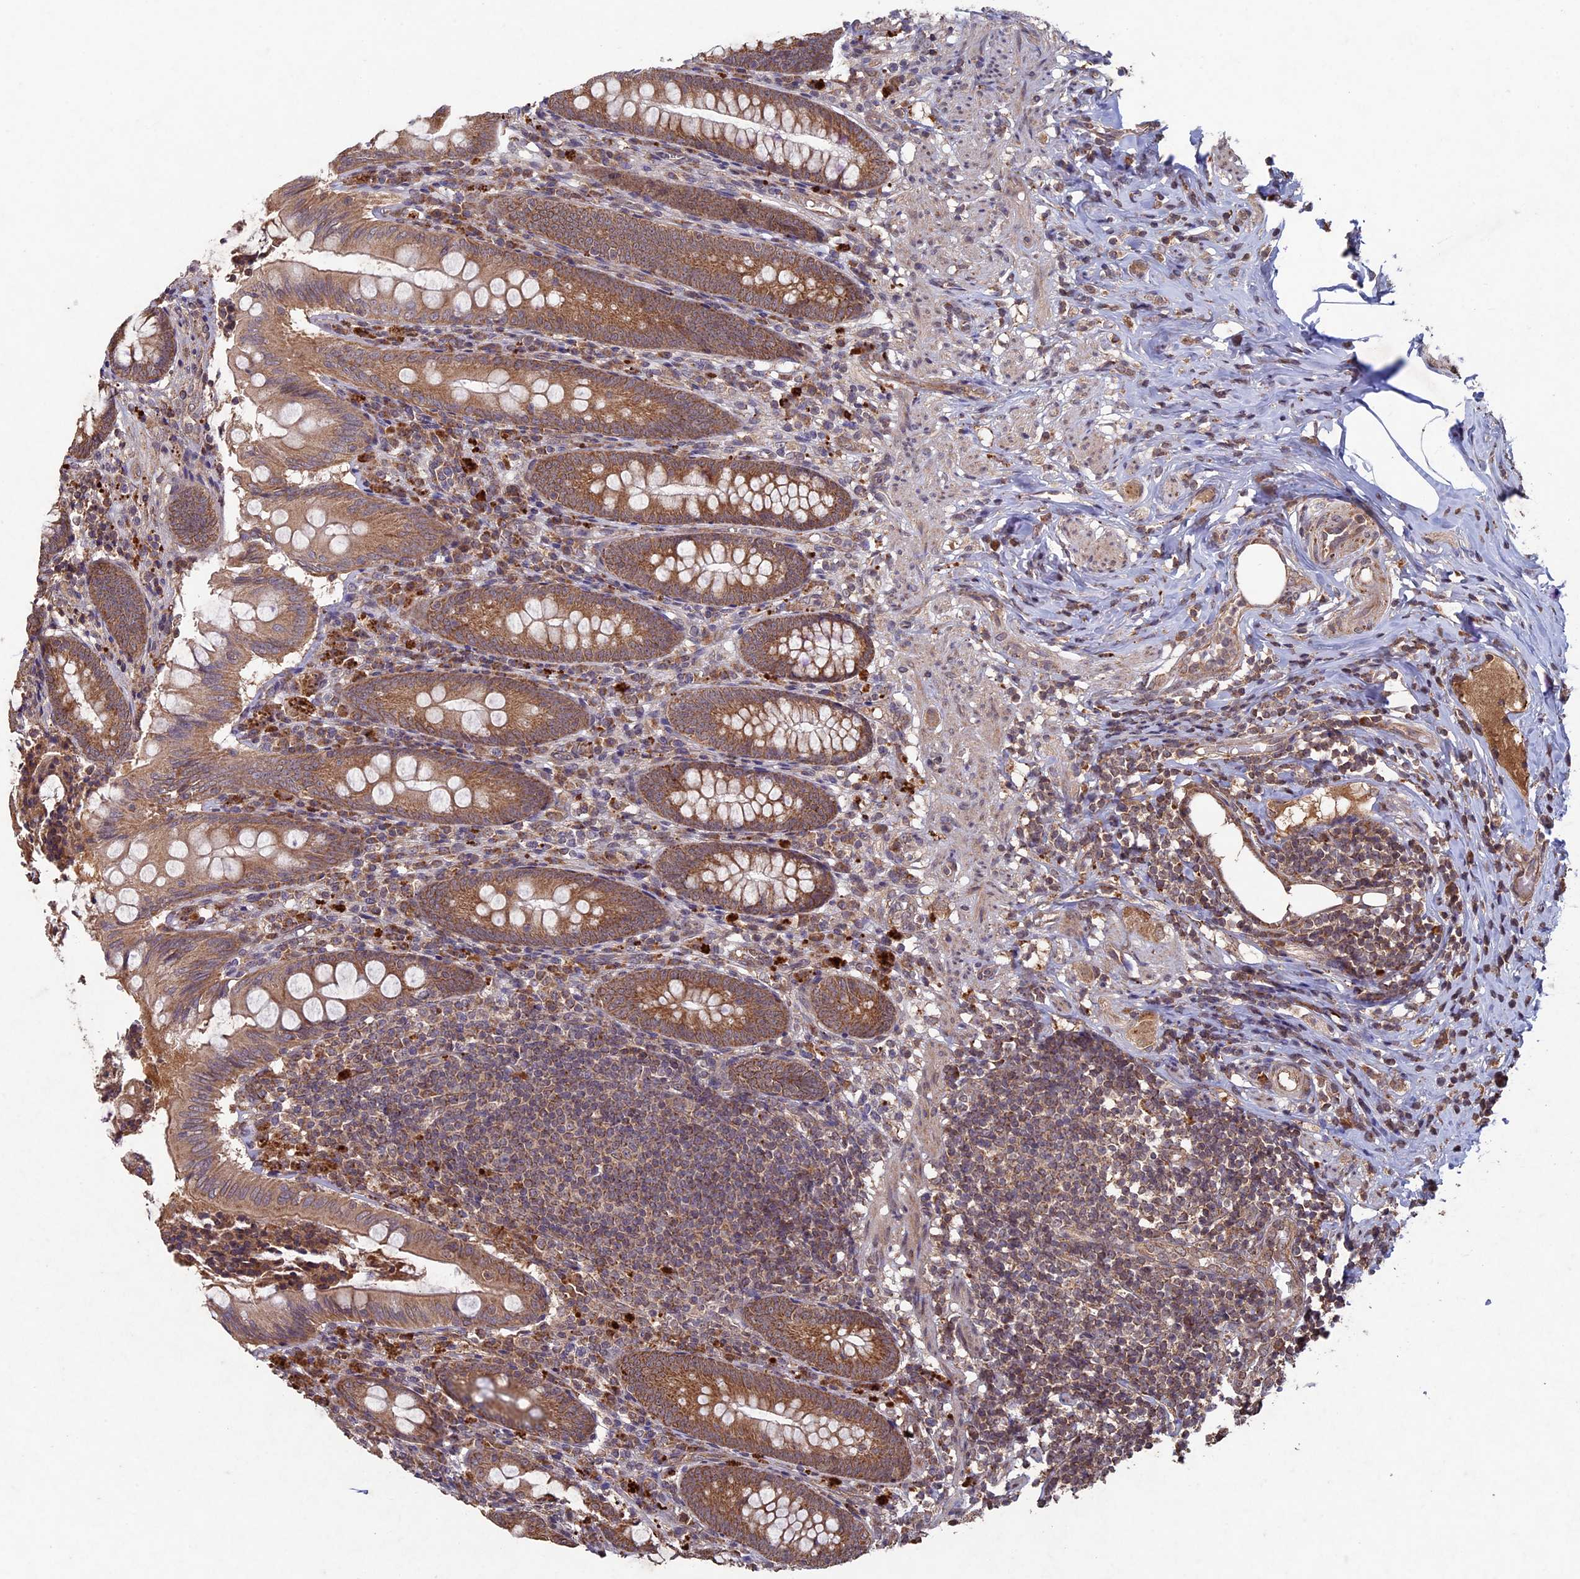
{"staining": {"intensity": "moderate", "quantity": ">75%", "location": "cytoplasmic/membranous"}, "tissue": "appendix", "cell_type": "Glandular cells", "image_type": "normal", "snomed": [{"axis": "morphology", "description": "Normal tissue, NOS"}, {"axis": "topography", "description": "Appendix"}], "caption": "Protein analysis of benign appendix demonstrates moderate cytoplasmic/membranous staining in approximately >75% of glandular cells.", "gene": "RCCD1", "patient": {"sex": "male", "age": 55}}